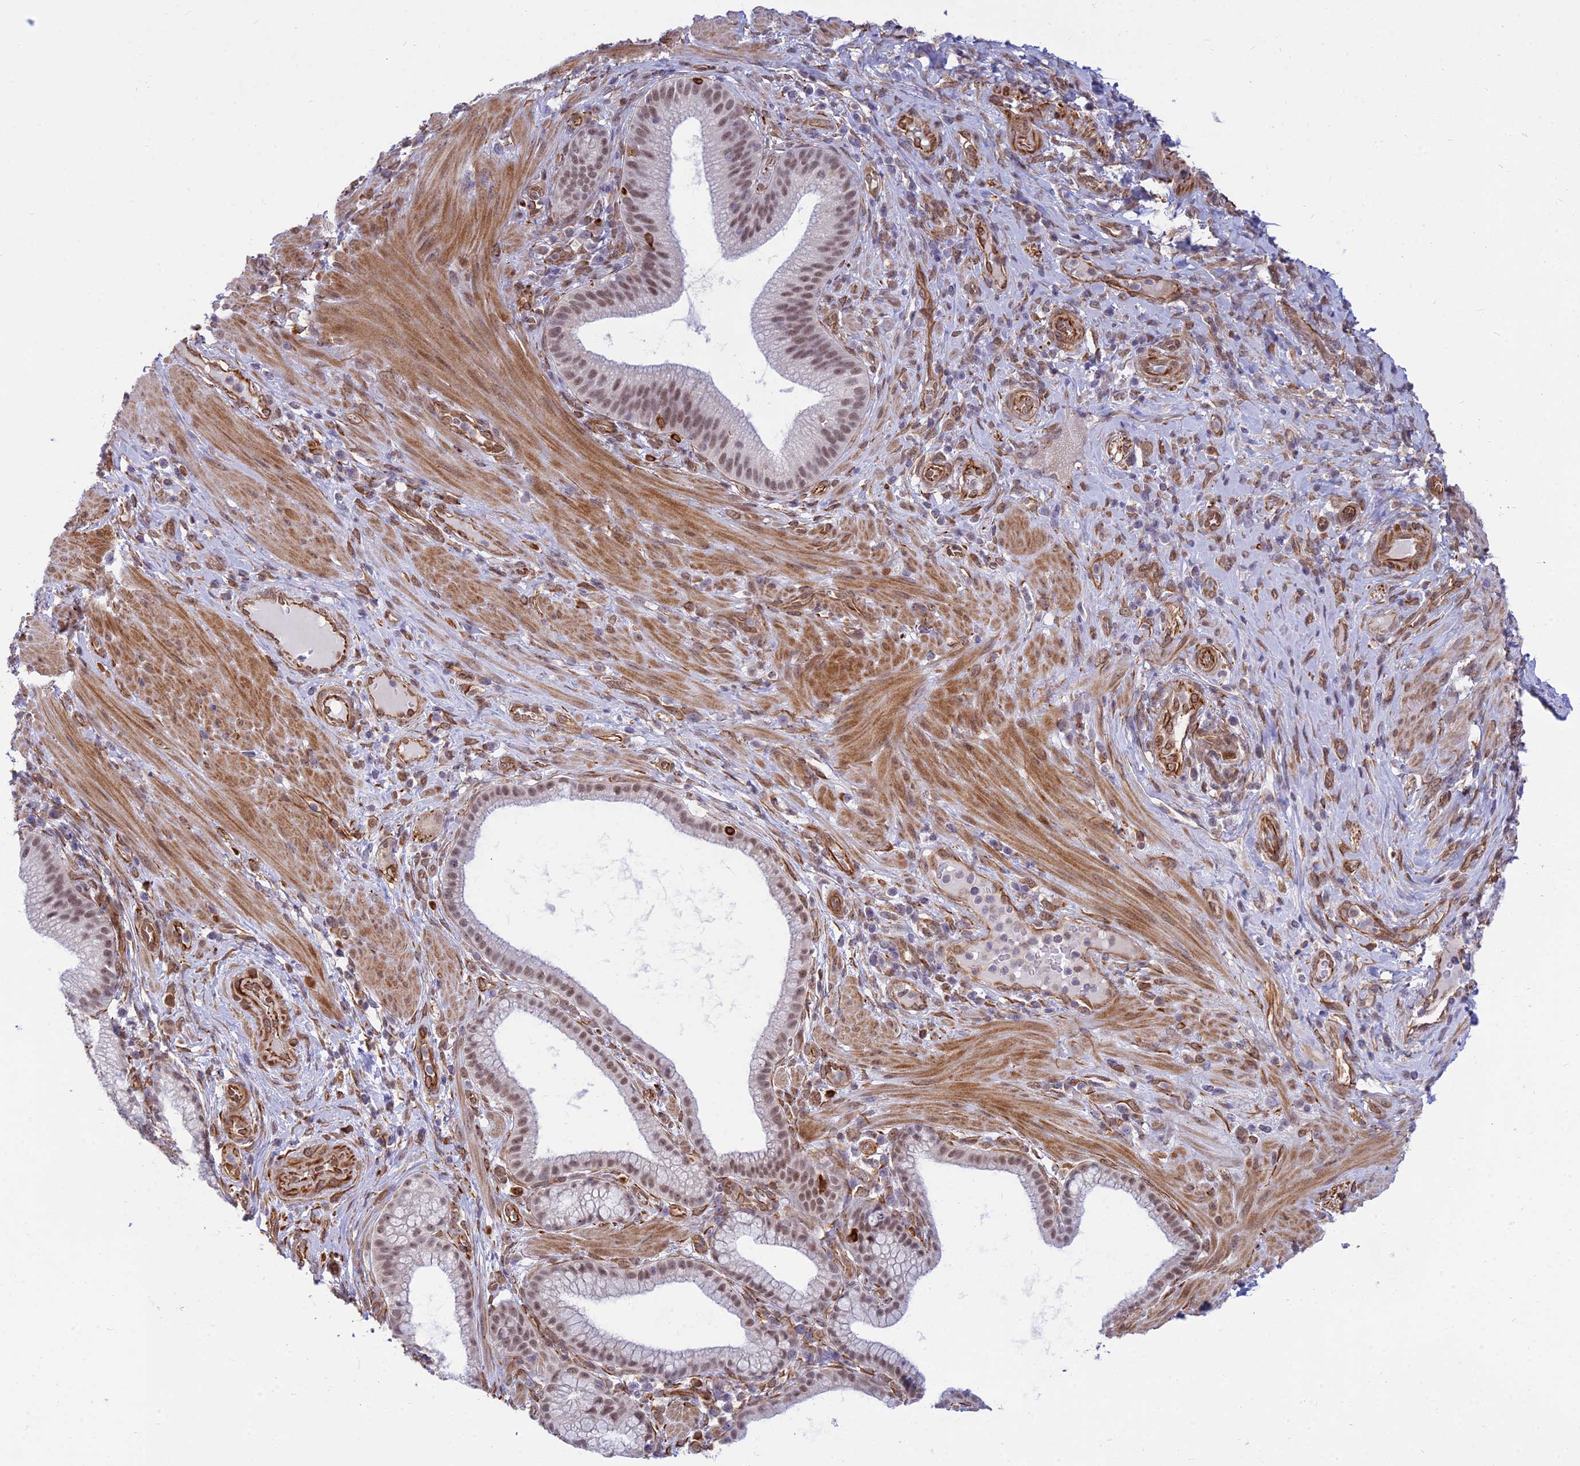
{"staining": {"intensity": "moderate", "quantity": ">75%", "location": "nuclear"}, "tissue": "pancreatic cancer", "cell_type": "Tumor cells", "image_type": "cancer", "snomed": [{"axis": "morphology", "description": "Adenocarcinoma, NOS"}, {"axis": "topography", "description": "Pancreas"}], "caption": "Protein expression analysis of human adenocarcinoma (pancreatic) reveals moderate nuclear positivity in approximately >75% of tumor cells.", "gene": "SAPCD2", "patient": {"sex": "male", "age": 72}}